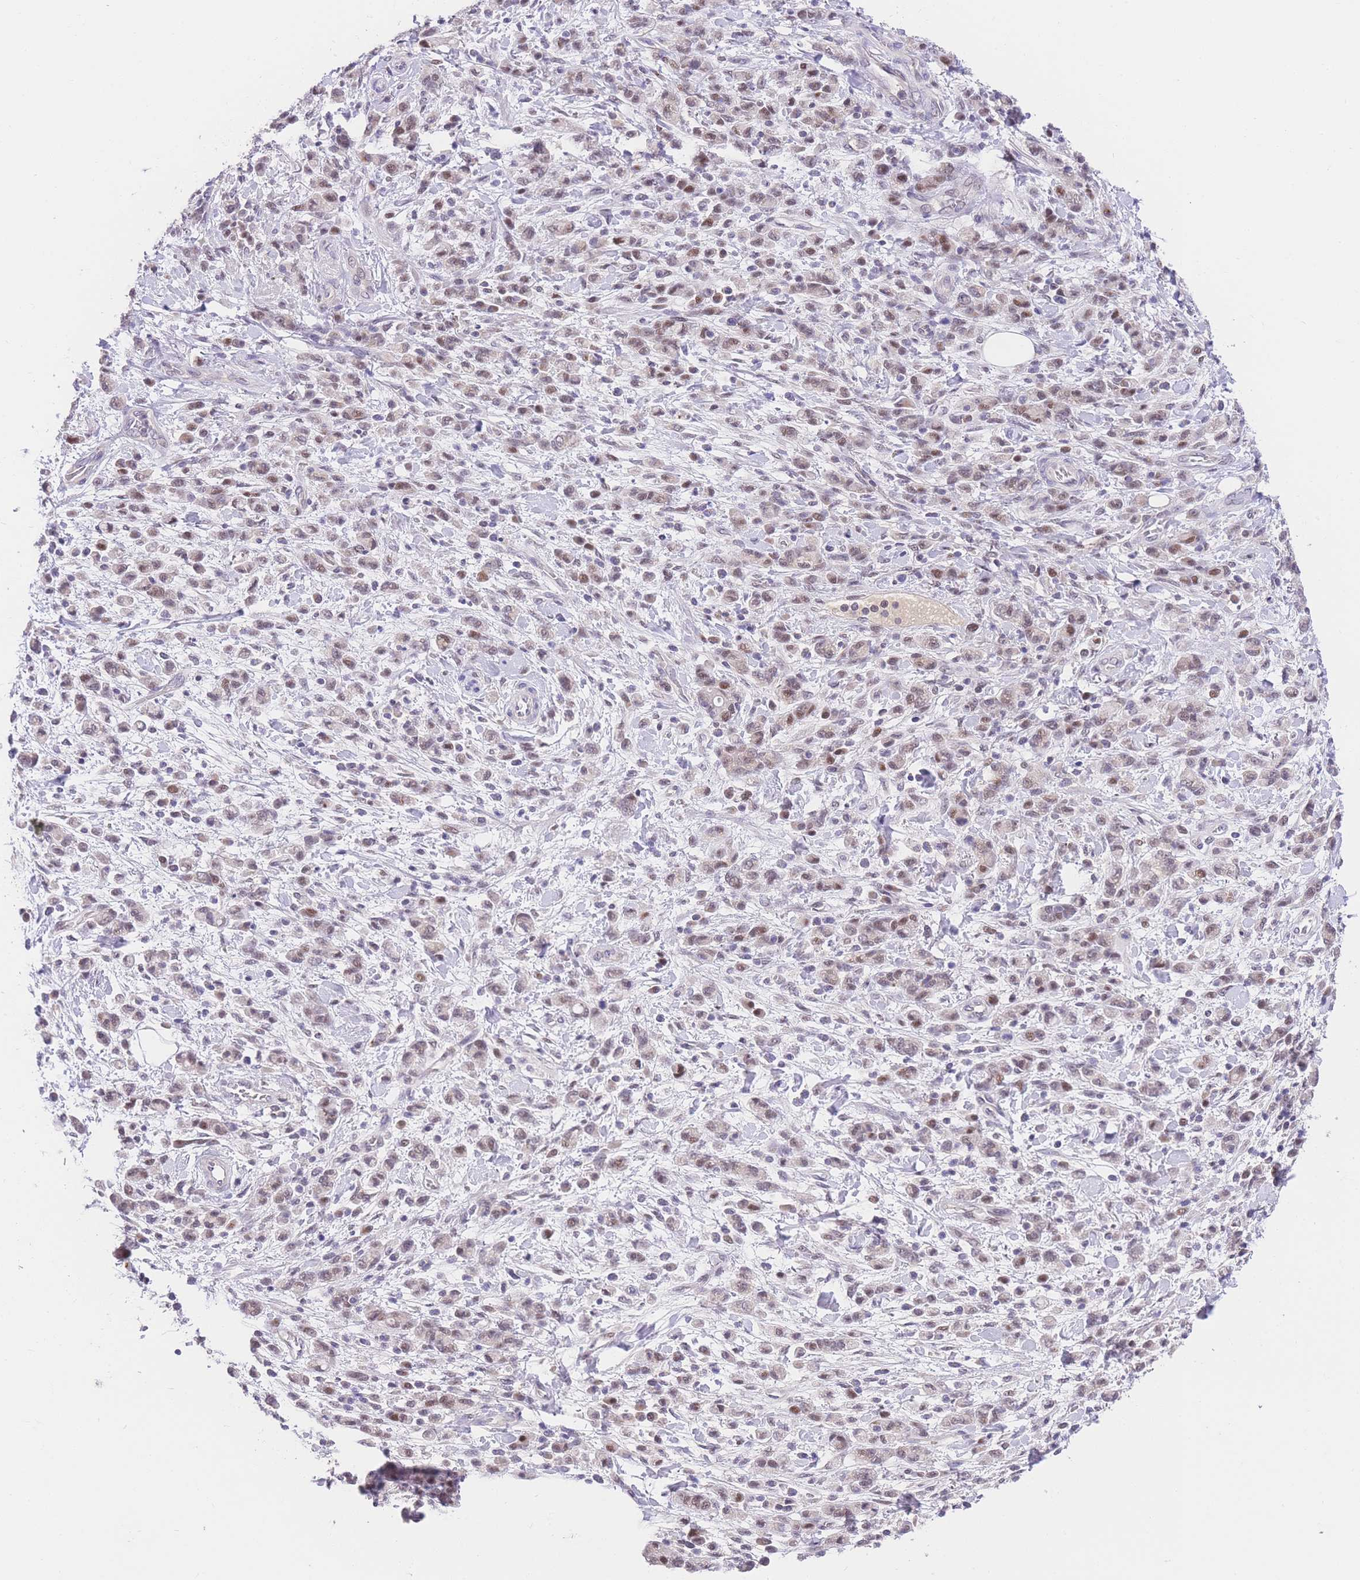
{"staining": {"intensity": "weak", "quantity": "25%-75%", "location": "nuclear"}, "tissue": "stomach cancer", "cell_type": "Tumor cells", "image_type": "cancer", "snomed": [{"axis": "morphology", "description": "Adenocarcinoma, NOS"}, {"axis": "topography", "description": "Stomach"}], "caption": "Stomach cancer (adenocarcinoma) was stained to show a protein in brown. There is low levels of weak nuclear expression in approximately 25%-75% of tumor cells.", "gene": "SLC35F2", "patient": {"sex": "male", "age": 77}}